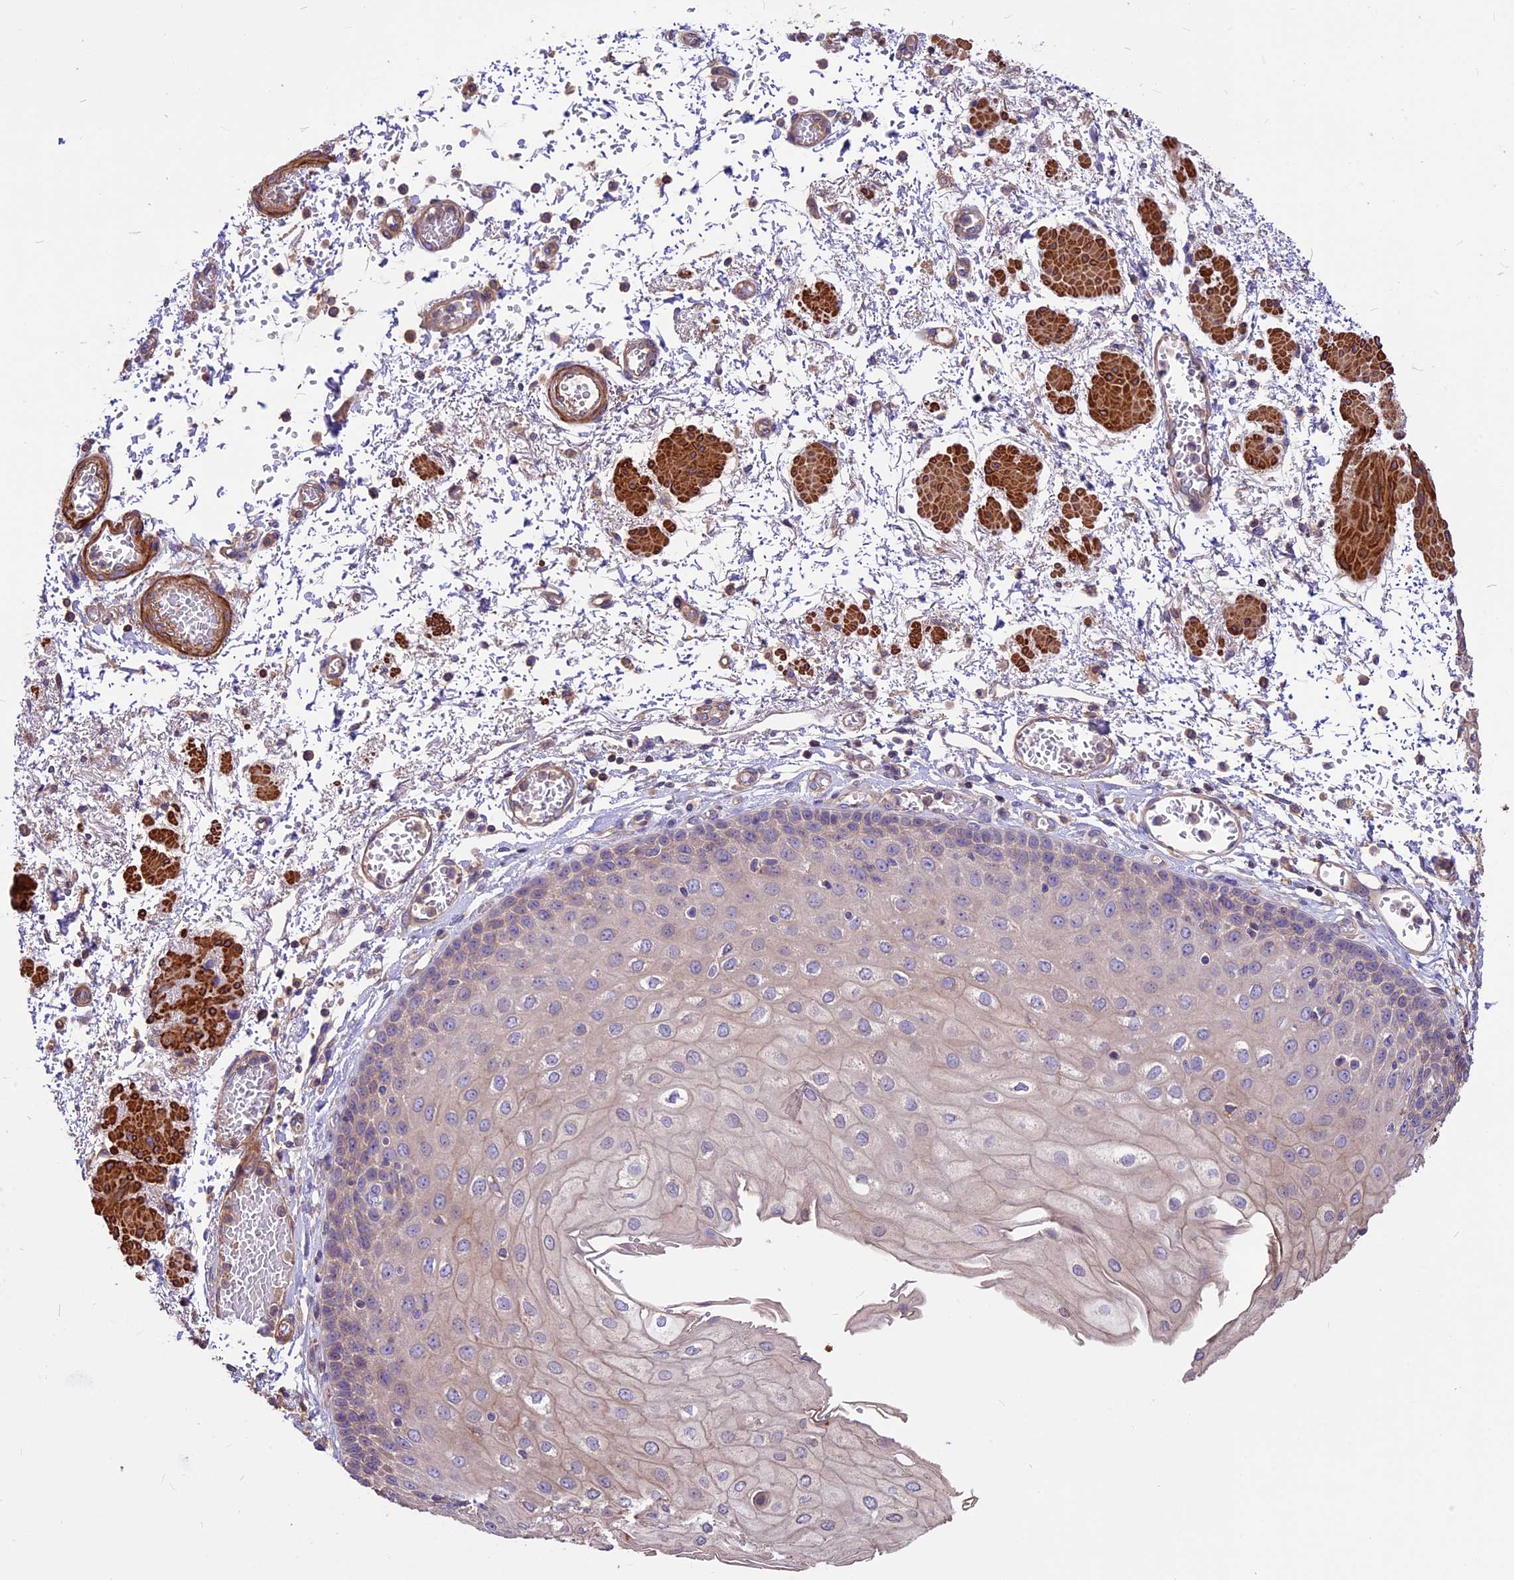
{"staining": {"intensity": "moderate", "quantity": "25%-75%", "location": "cytoplasmic/membranous"}, "tissue": "esophagus", "cell_type": "Squamous epithelial cells", "image_type": "normal", "snomed": [{"axis": "morphology", "description": "Normal tissue, NOS"}, {"axis": "topography", "description": "Esophagus"}], "caption": "Benign esophagus displays moderate cytoplasmic/membranous expression in approximately 25%-75% of squamous epithelial cells.", "gene": "ANO3", "patient": {"sex": "male", "age": 81}}